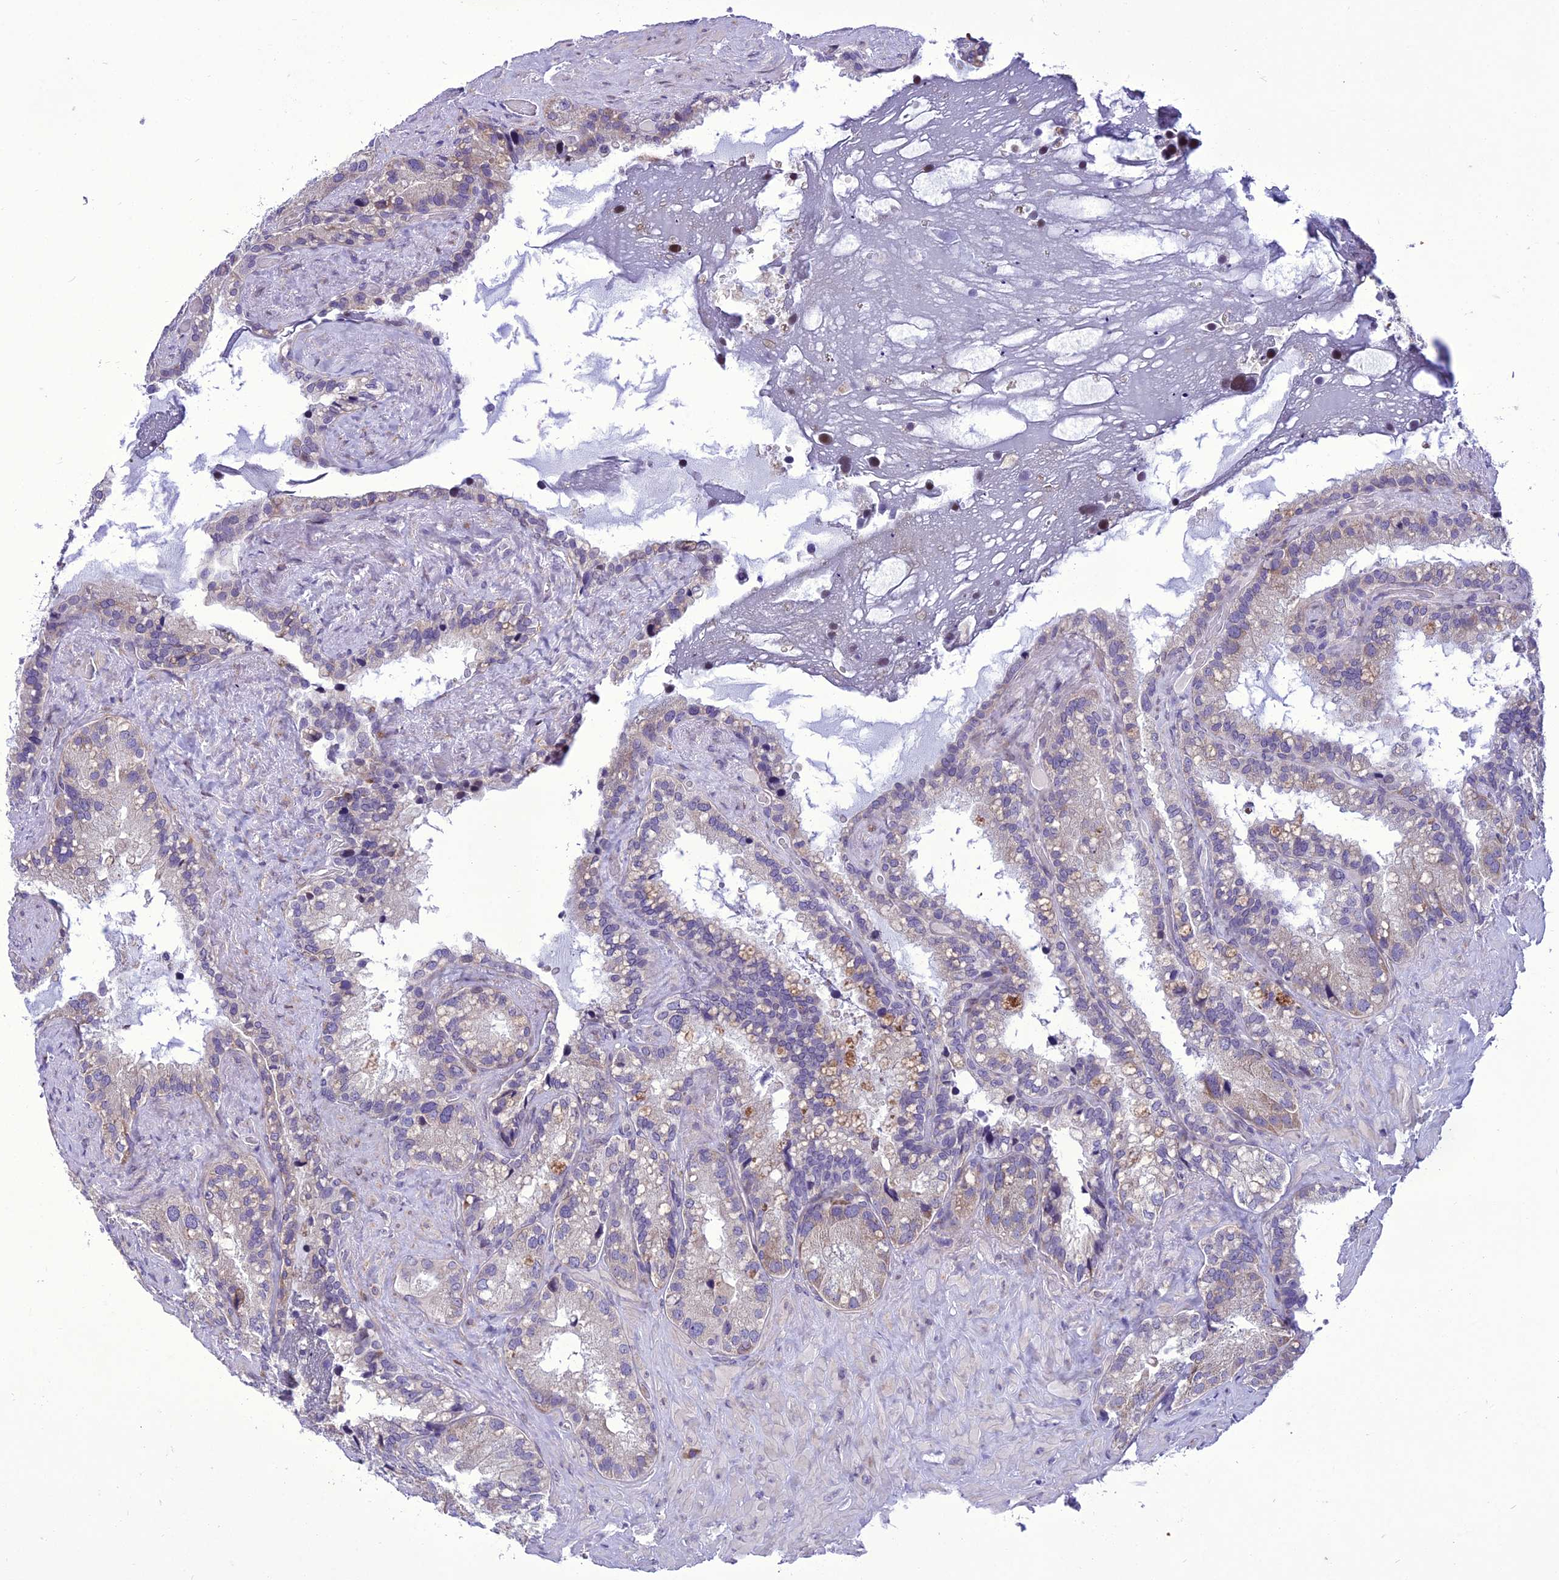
{"staining": {"intensity": "weak", "quantity": "<25%", "location": "cytoplasmic/membranous"}, "tissue": "seminal vesicle", "cell_type": "Glandular cells", "image_type": "normal", "snomed": [{"axis": "morphology", "description": "Normal tissue, NOS"}, {"axis": "topography", "description": "Prostate"}, {"axis": "topography", "description": "Seminal veicle"}], "caption": "Immunohistochemistry photomicrograph of normal seminal vesicle: human seminal vesicle stained with DAB (3,3'-diaminobenzidine) displays no significant protein positivity in glandular cells.", "gene": "NEURL2", "patient": {"sex": "male", "age": 68}}